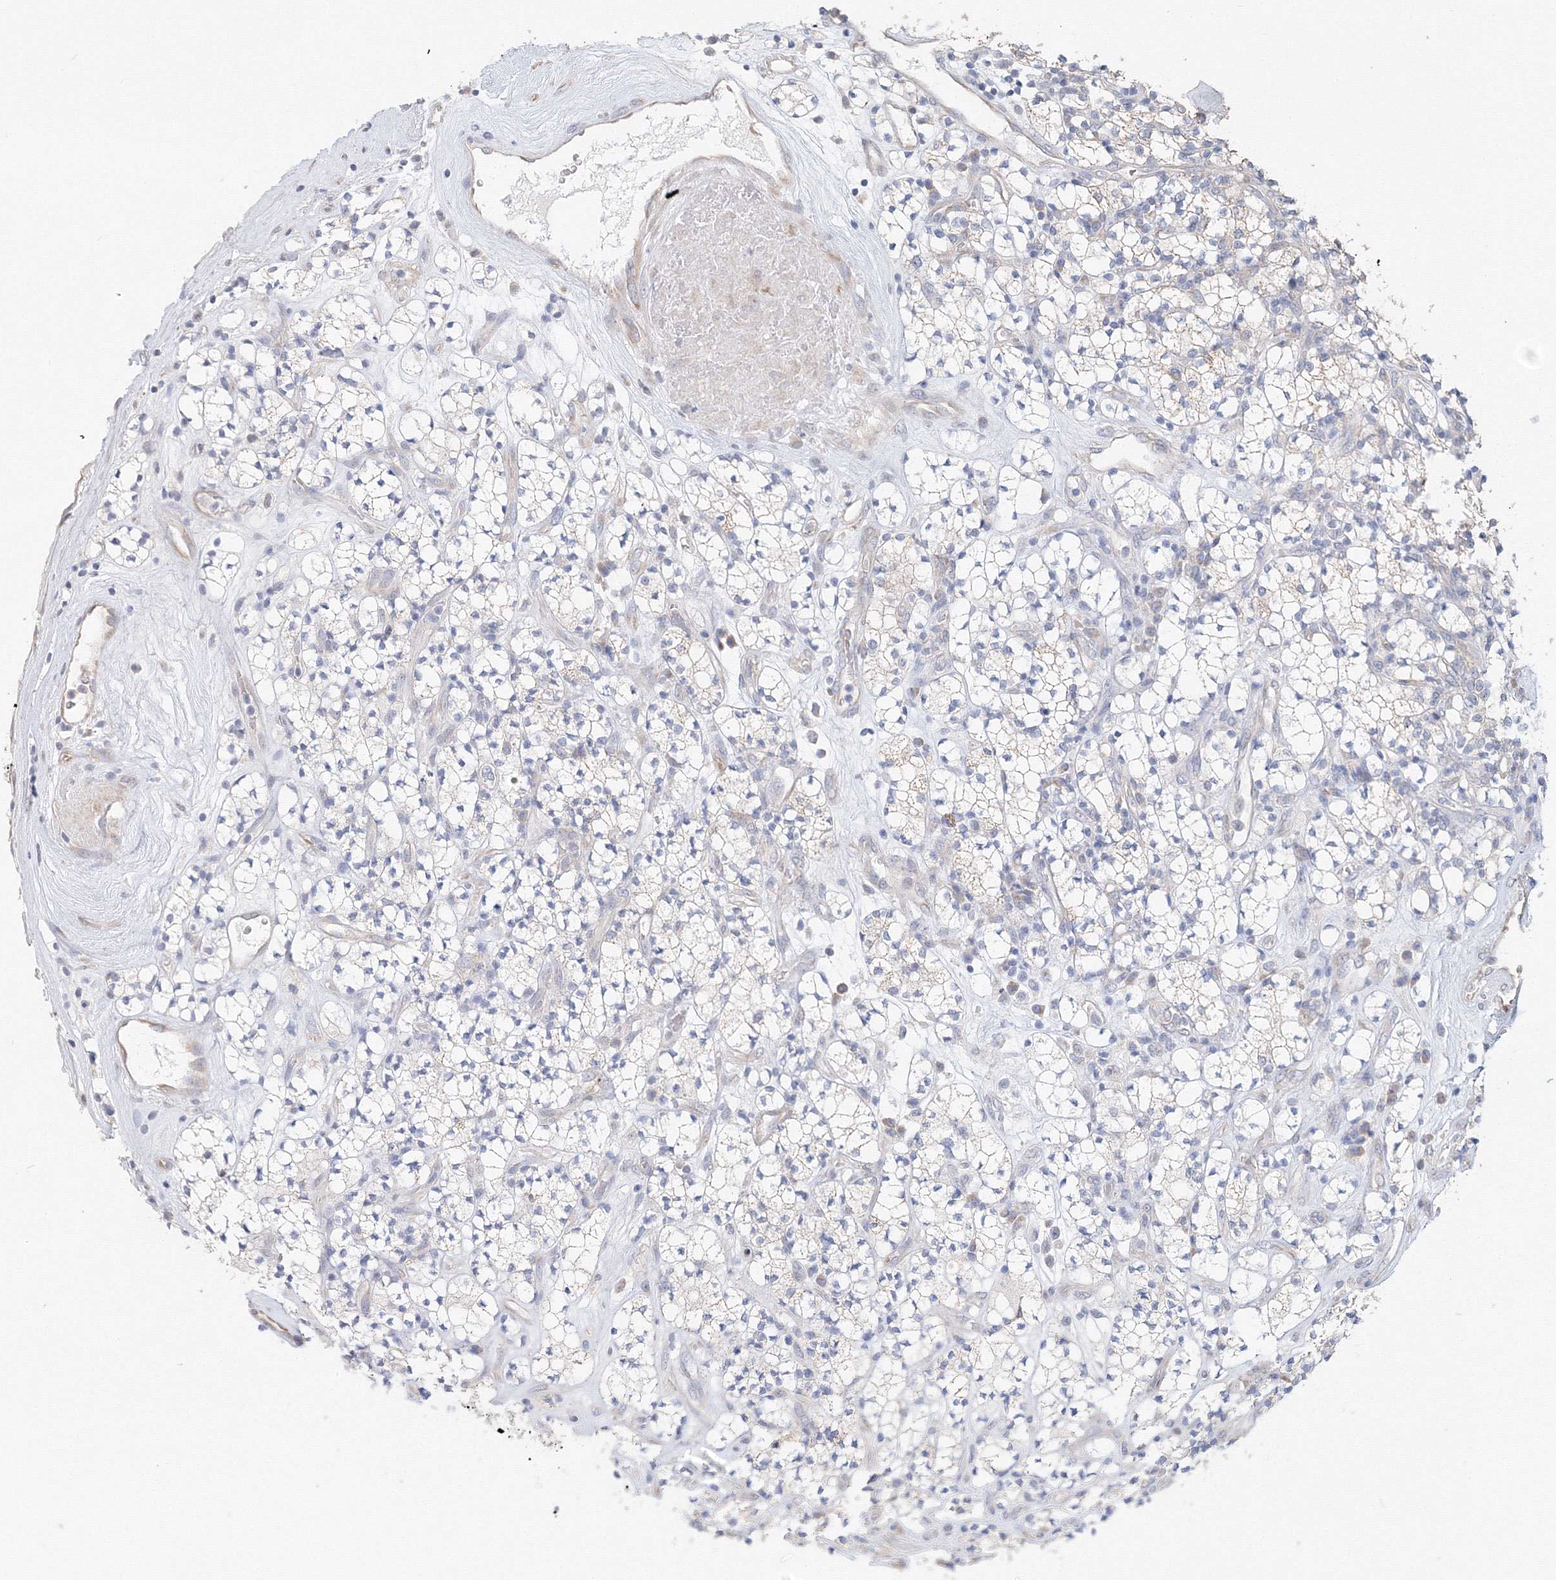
{"staining": {"intensity": "negative", "quantity": "none", "location": "none"}, "tissue": "renal cancer", "cell_type": "Tumor cells", "image_type": "cancer", "snomed": [{"axis": "morphology", "description": "Adenocarcinoma, NOS"}, {"axis": "topography", "description": "Kidney"}], "caption": "Adenocarcinoma (renal) stained for a protein using immunohistochemistry exhibits no expression tumor cells.", "gene": "DHRS12", "patient": {"sex": "male", "age": 77}}